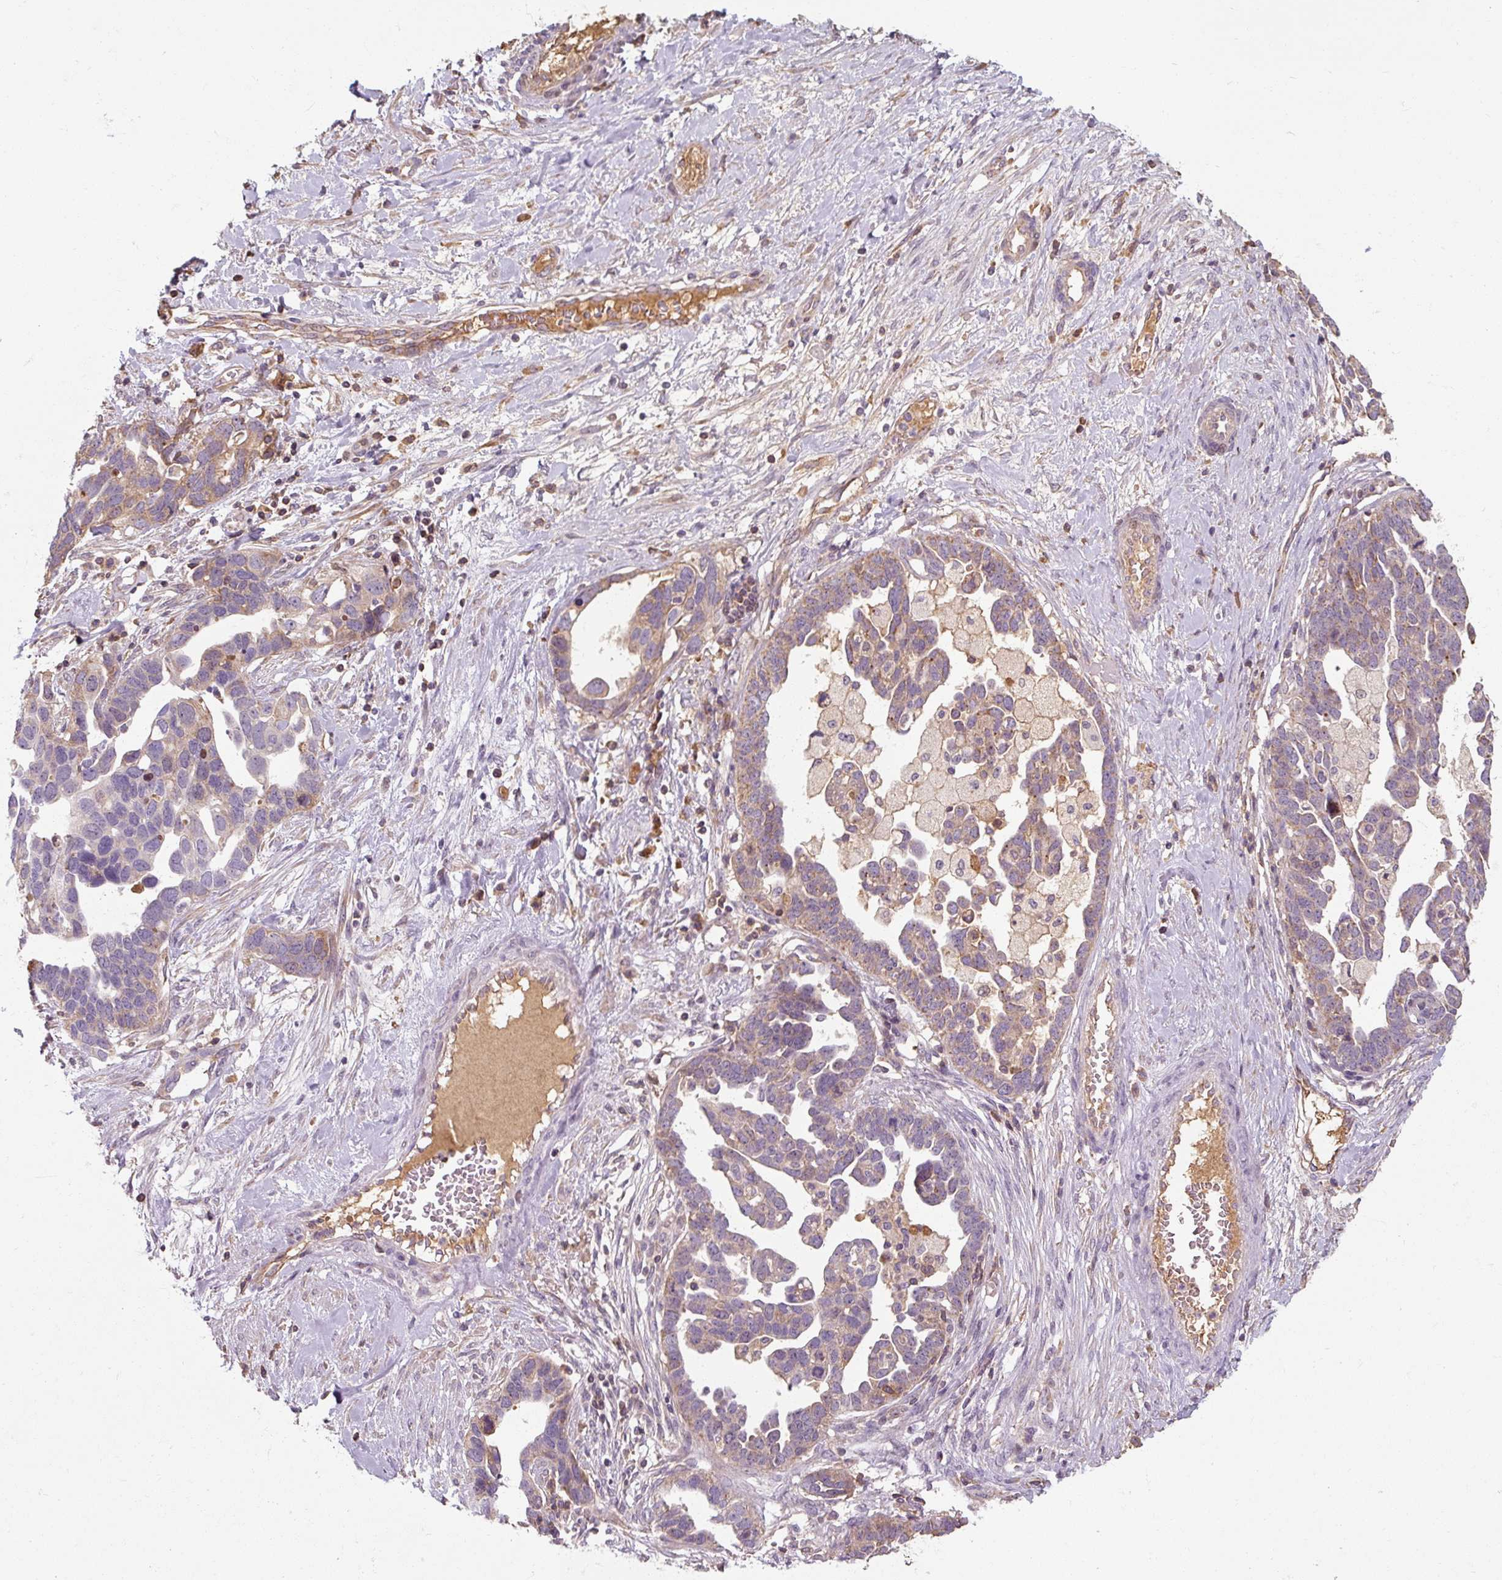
{"staining": {"intensity": "weak", "quantity": "<25%", "location": "cytoplasmic/membranous"}, "tissue": "ovarian cancer", "cell_type": "Tumor cells", "image_type": "cancer", "snomed": [{"axis": "morphology", "description": "Cystadenocarcinoma, serous, NOS"}, {"axis": "topography", "description": "Ovary"}], "caption": "Micrograph shows no significant protein expression in tumor cells of ovarian serous cystadenocarcinoma.", "gene": "TSEN54", "patient": {"sex": "female", "age": 54}}